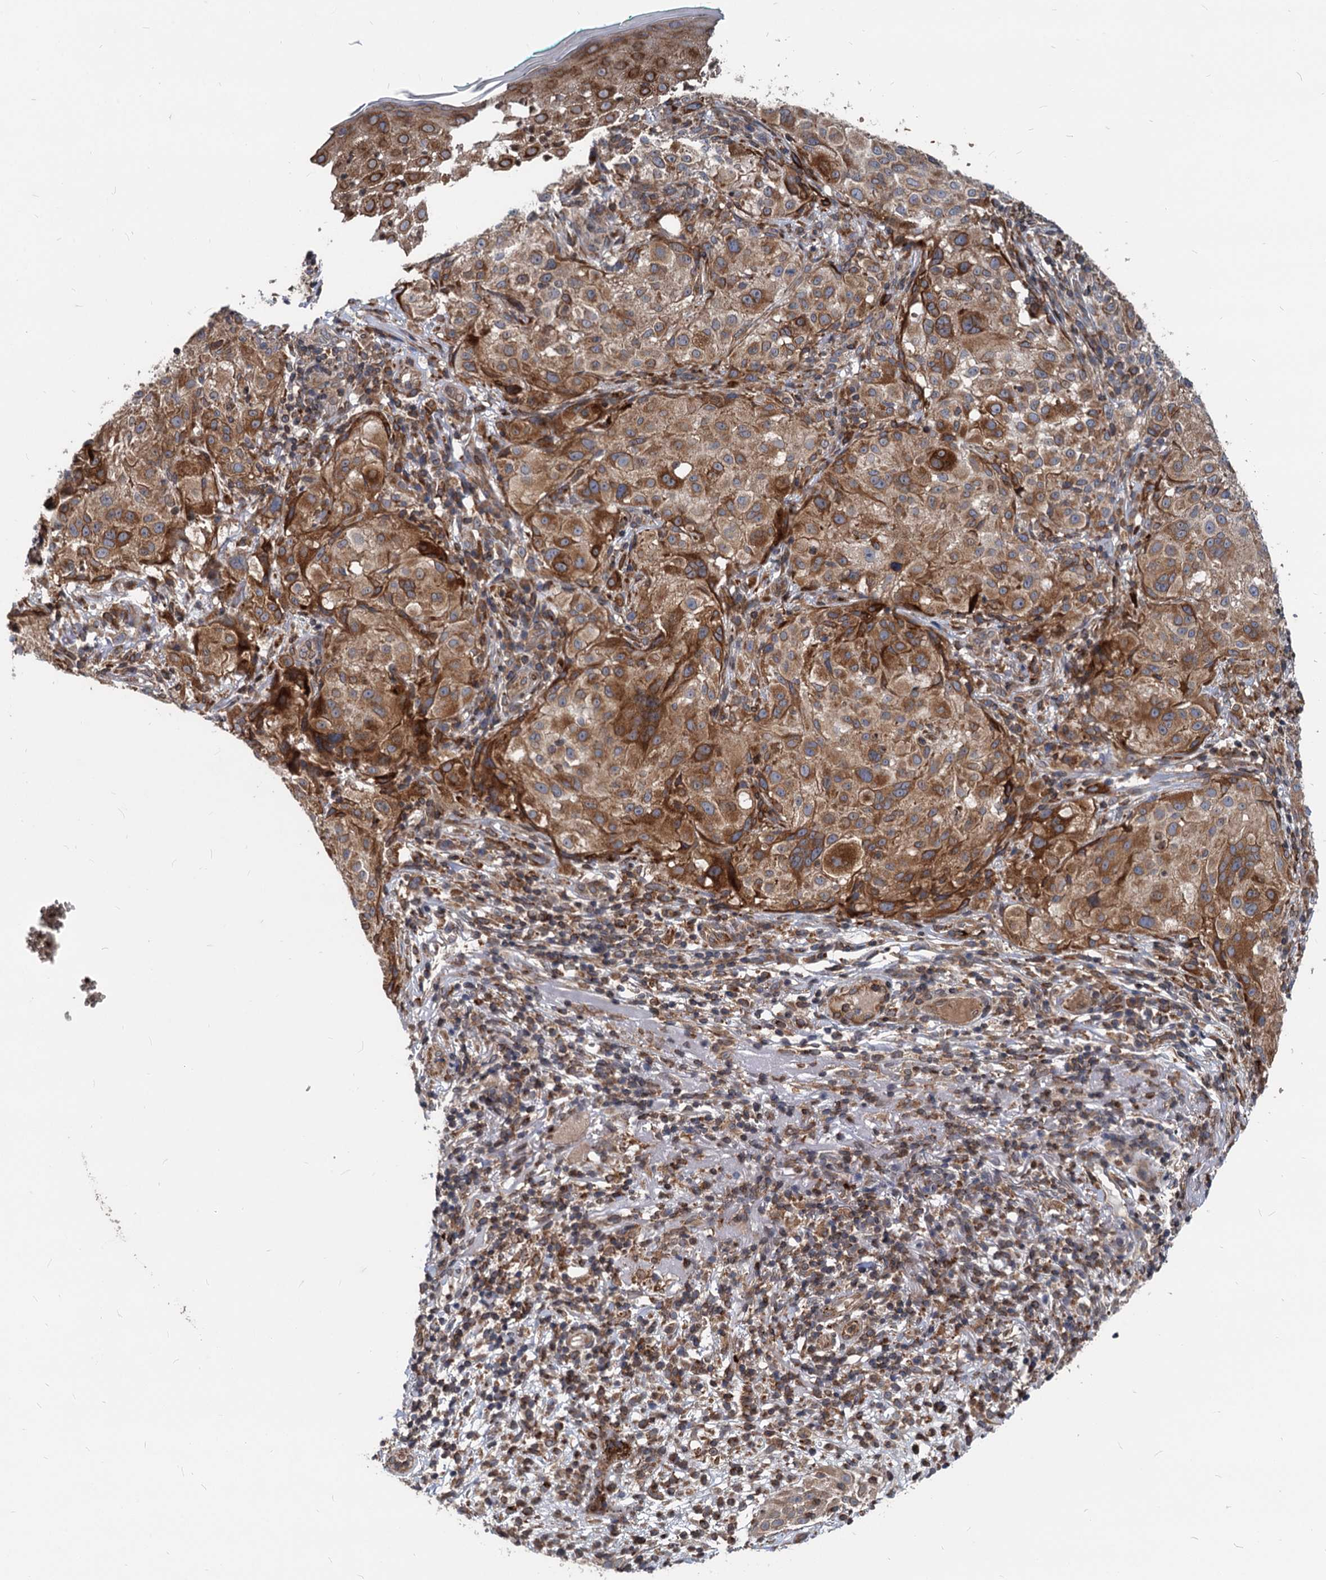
{"staining": {"intensity": "moderate", "quantity": ">75%", "location": "cytoplasmic/membranous"}, "tissue": "melanoma", "cell_type": "Tumor cells", "image_type": "cancer", "snomed": [{"axis": "morphology", "description": "Necrosis, NOS"}, {"axis": "morphology", "description": "Malignant melanoma, NOS"}, {"axis": "topography", "description": "Skin"}], "caption": "Human melanoma stained with a protein marker exhibits moderate staining in tumor cells.", "gene": "STIM1", "patient": {"sex": "female", "age": 87}}